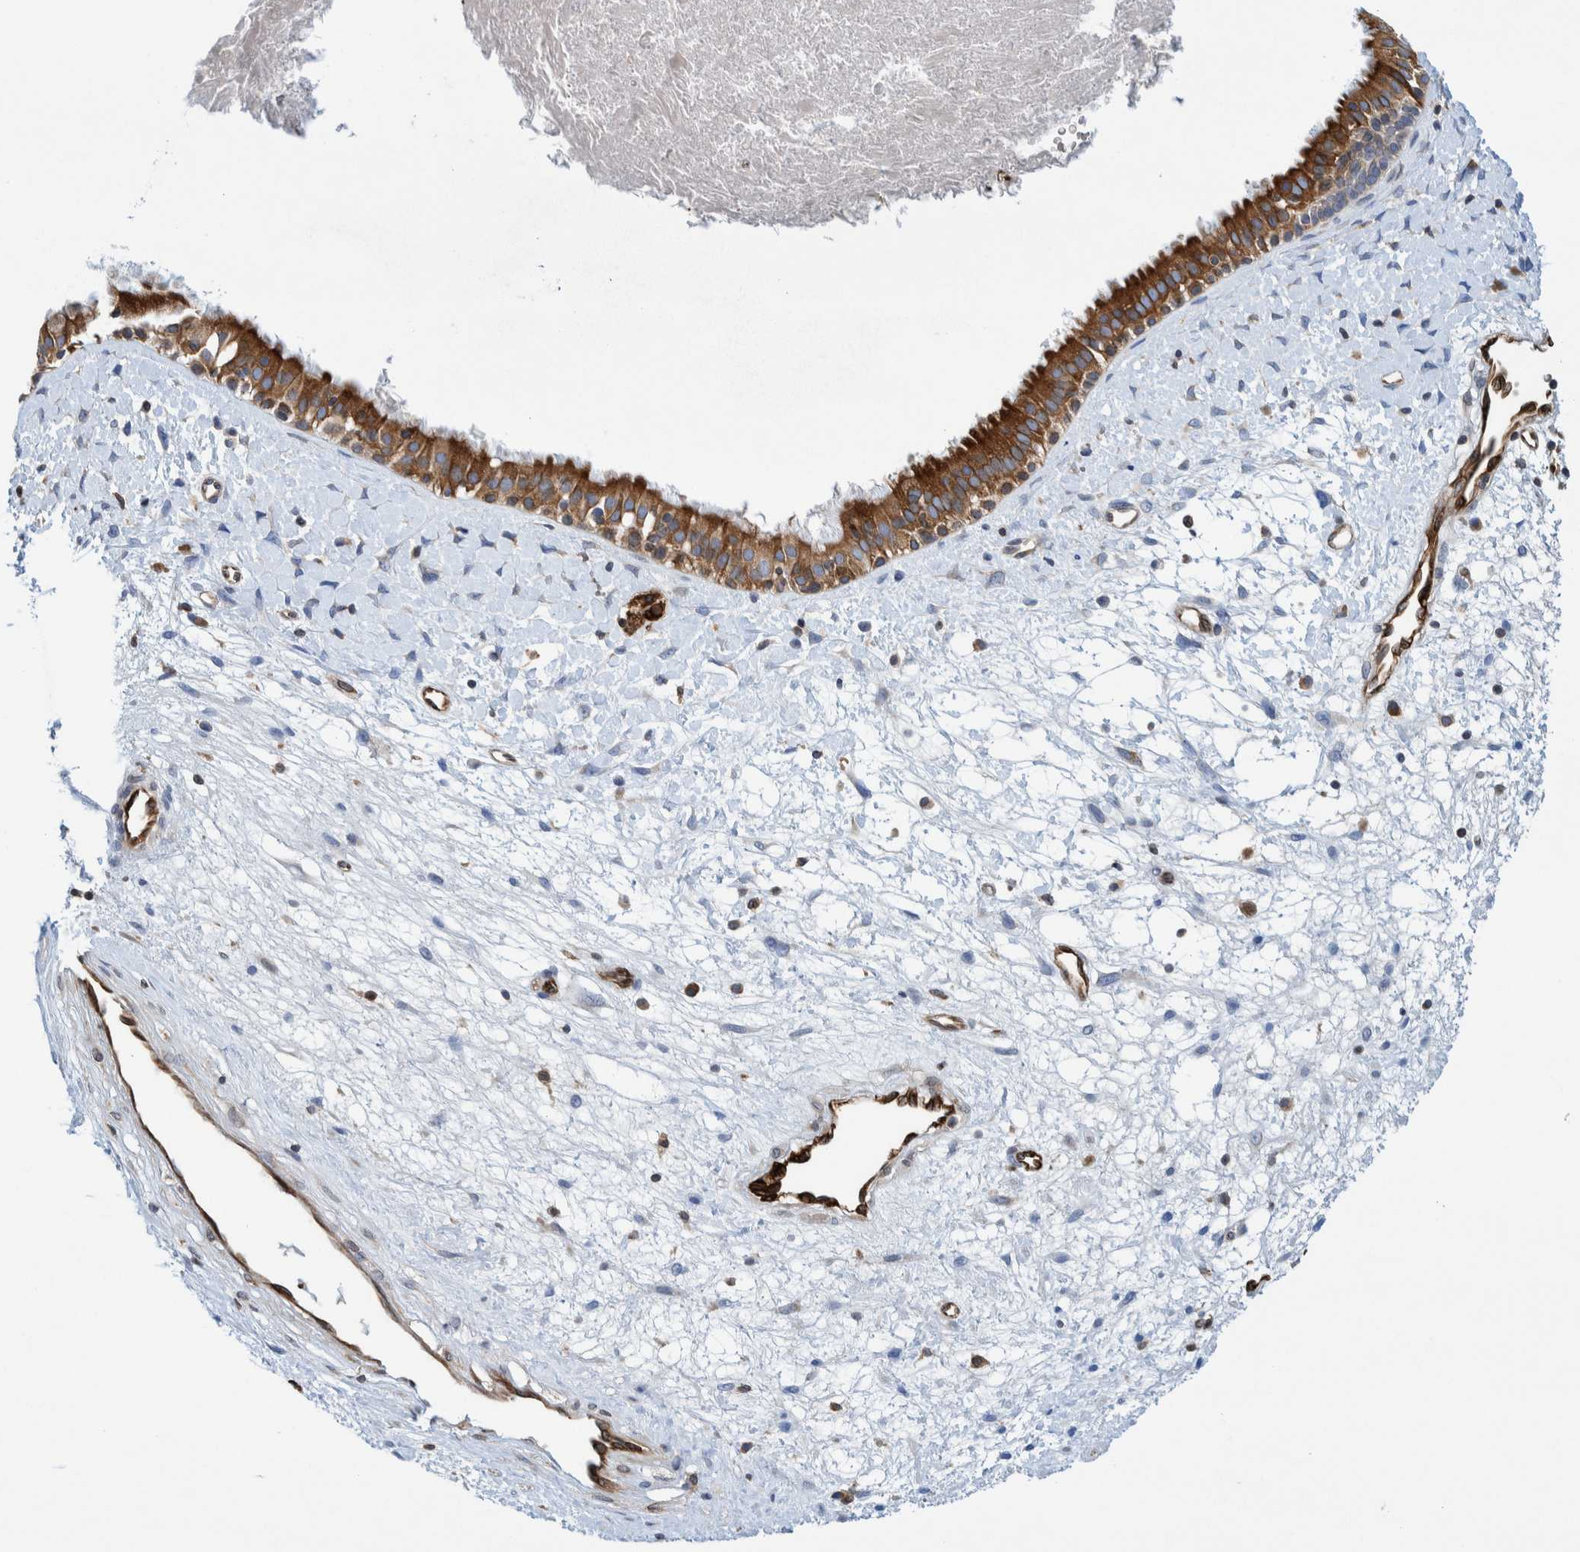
{"staining": {"intensity": "moderate", "quantity": ">75%", "location": "cytoplasmic/membranous"}, "tissue": "nasopharynx", "cell_type": "Respiratory epithelial cells", "image_type": "normal", "snomed": [{"axis": "morphology", "description": "Normal tissue, NOS"}, {"axis": "topography", "description": "Nasopharynx"}], "caption": "Nasopharynx stained with IHC demonstrates moderate cytoplasmic/membranous staining in approximately >75% of respiratory epithelial cells.", "gene": "THEM6", "patient": {"sex": "male", "age": 22}}